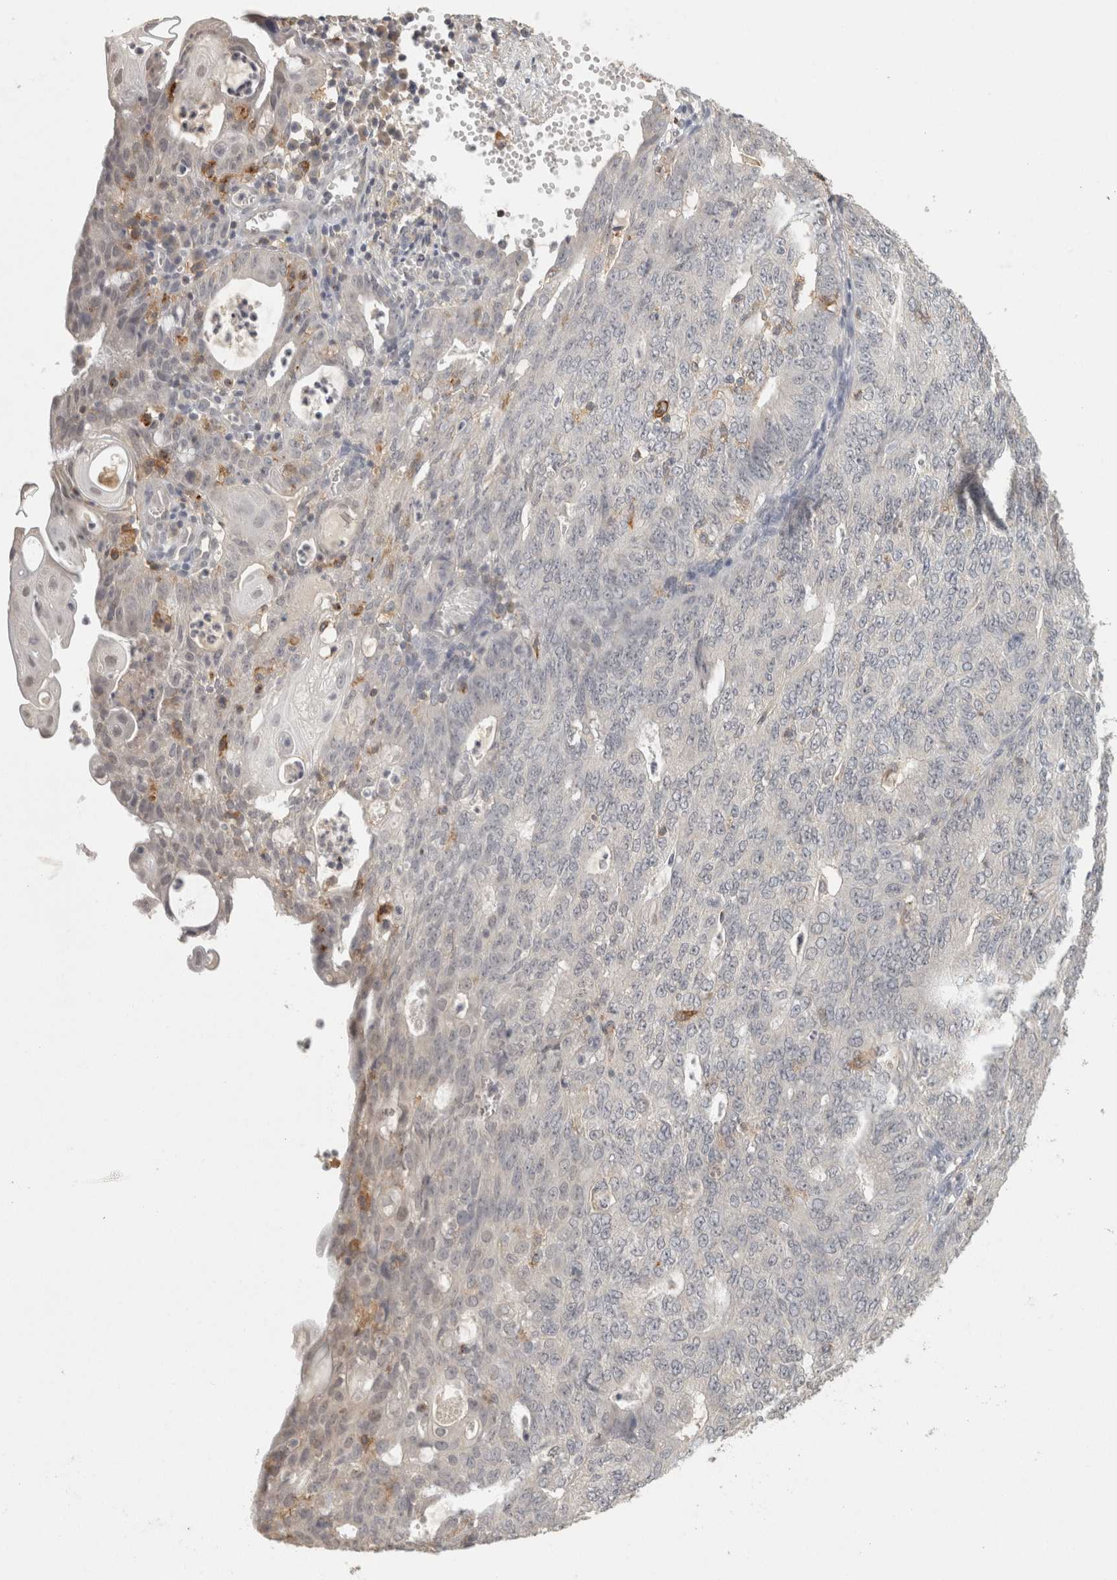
{"staining": {"intensity": "negative", "quantity": "none", "location": "none"}, "tissue": "endometrial cancer", "cell_type": "Tumor cells", "image_type": "cancer", "snomed": [{"axis": "morphology", "description": "Adenocarcinoma, NOS"}, {"axis": "topography", "description": "Endometrium"}], "caption": "Protein analysis of endometrial adenocarcinoma exhibits no significant expression in tumor cells. (IHC, brightfield microscopy, high magnification).", "gene": "HAVCR2", "patient": {"sex": "female", "age": 32}}